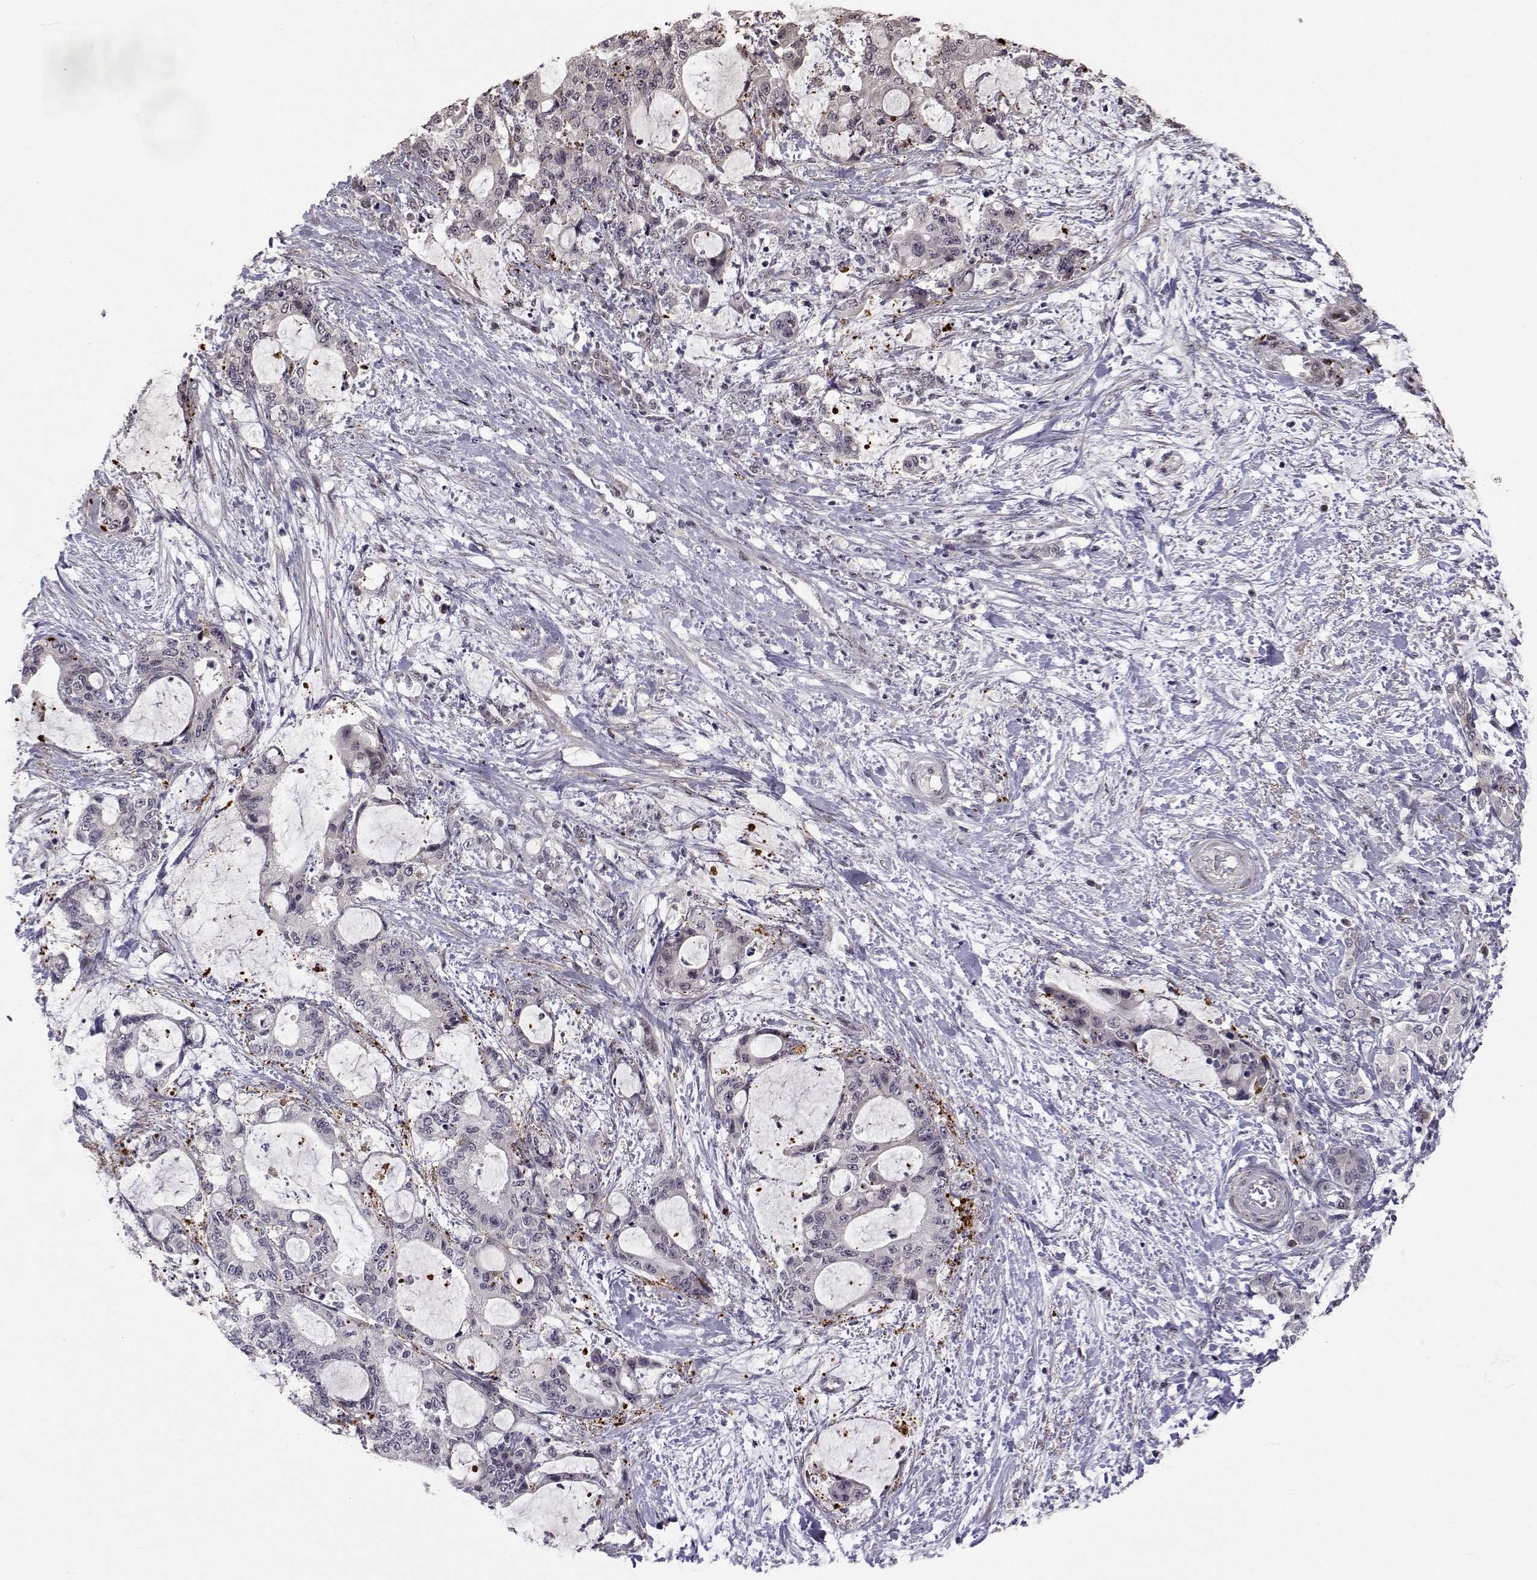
{"staining": {"intensity": "negative", "quantity": "none", "location": "none"}, "tissue": "liver cancer", "cell_type": "Tumor cells", "image_type": "cancer", "snomed": [{"axis": "morphology", "description": "Normal tissue, NOS"}, {"axis": "morphology", "description": "Cholangiocarcinoma"}, {"axis": "topography", "description": "Liver"}, {"axis": "topography", "description": "Peripheral nerve tissue"}], "caption": "DAB immunohistochemical staining of human liver cholangiocarcinoma reveals no significant expression in tumor cells. (DAB immunohistochemistry visualized using brightfield microscopy, high magnification).", "gene": "SLC6A3", "patient": {"sex": "female", "age": 73}}